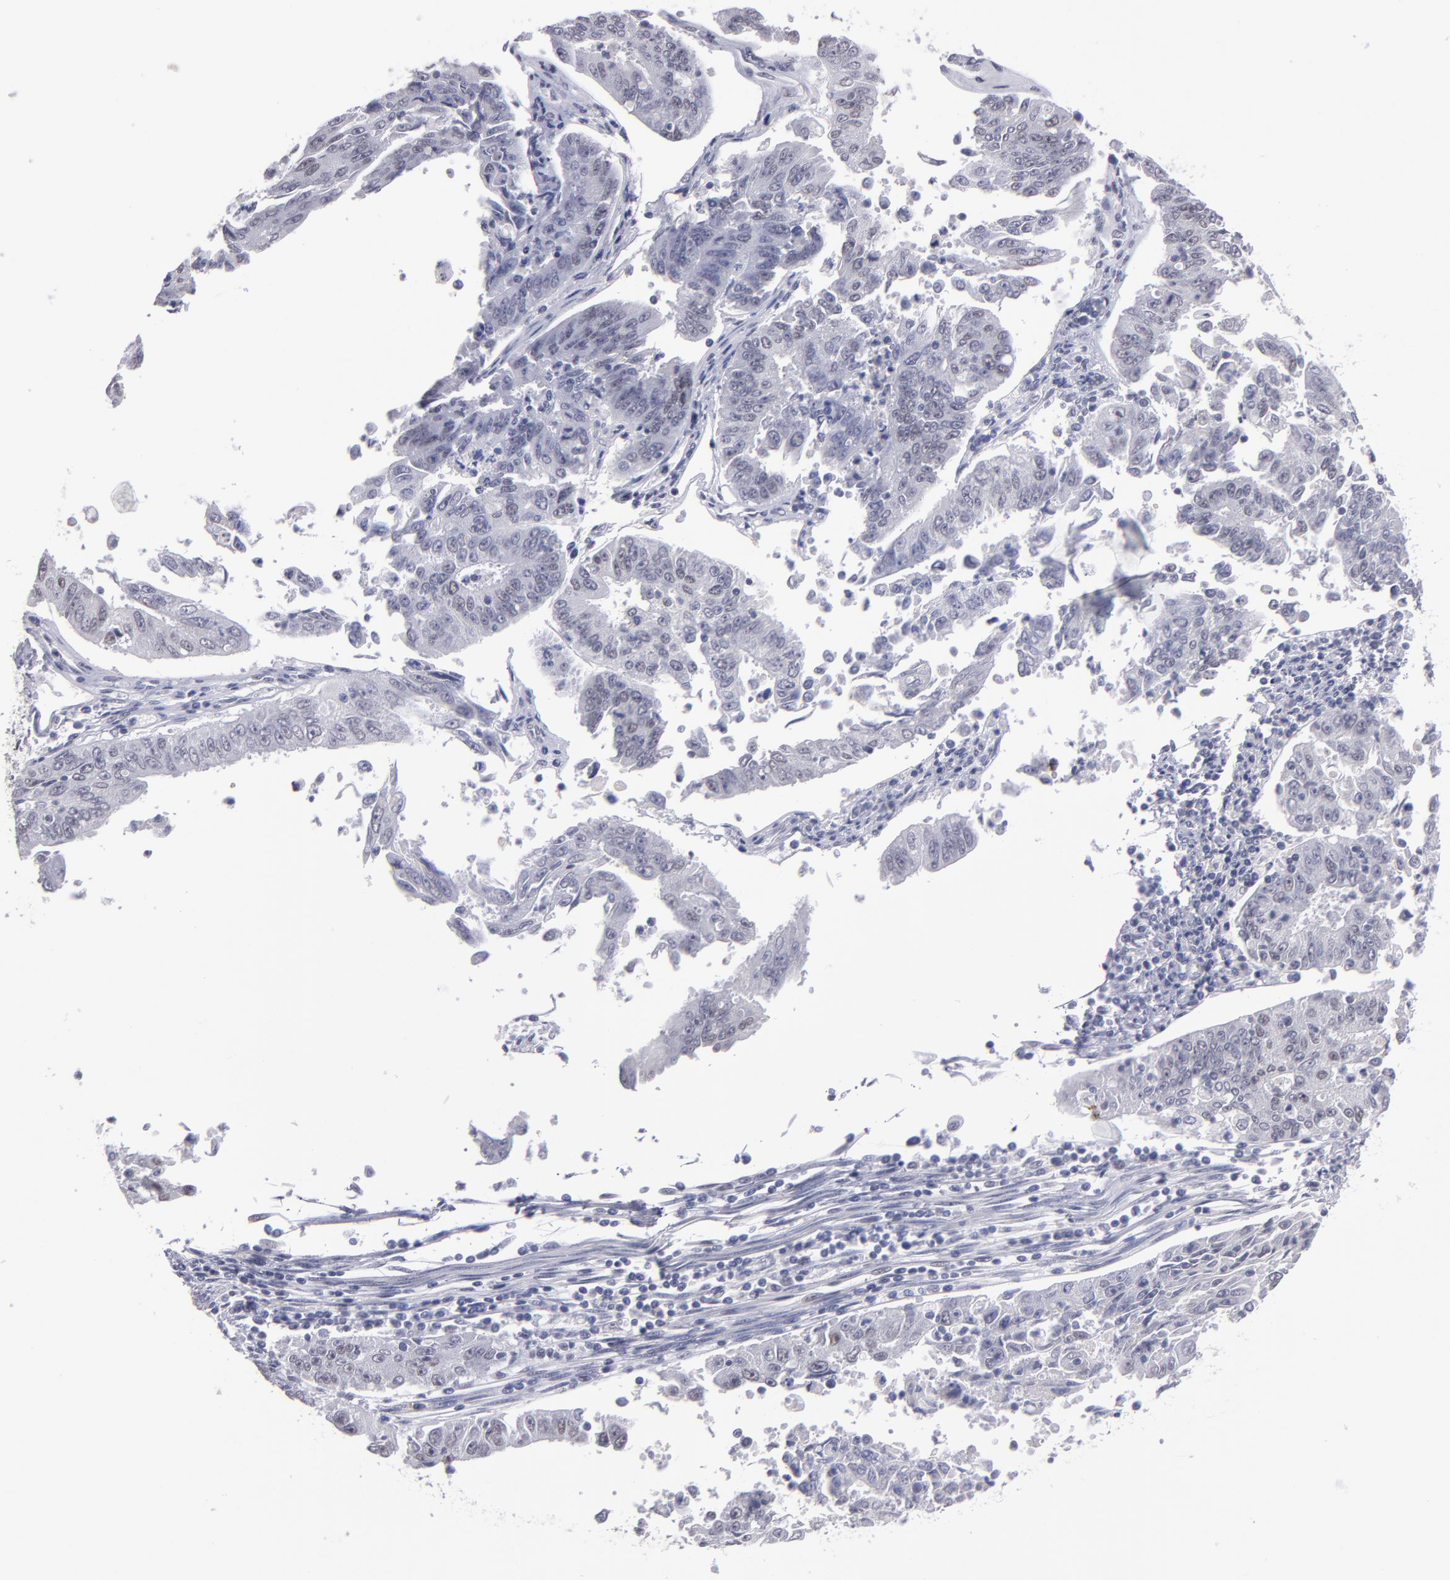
{"staining": {"intensity": "weak", "quantity": "<25%", "location": "nuclear"}, "tissue": "endometrial cancer", "cell_type": "Tumor cells", "image_type": "cancer", "snomed": [{"axis": "morphology", "description": "Adenocarcinoma, NOS"}, {"axis": "topography", "description": "Endometrium"}], "caption": "Micrograph shows no protein positivity in tumor cells of endometrial cancer tissue.", "gene": "OTUB2", "patient": {"sex": "female", "age": 42}}